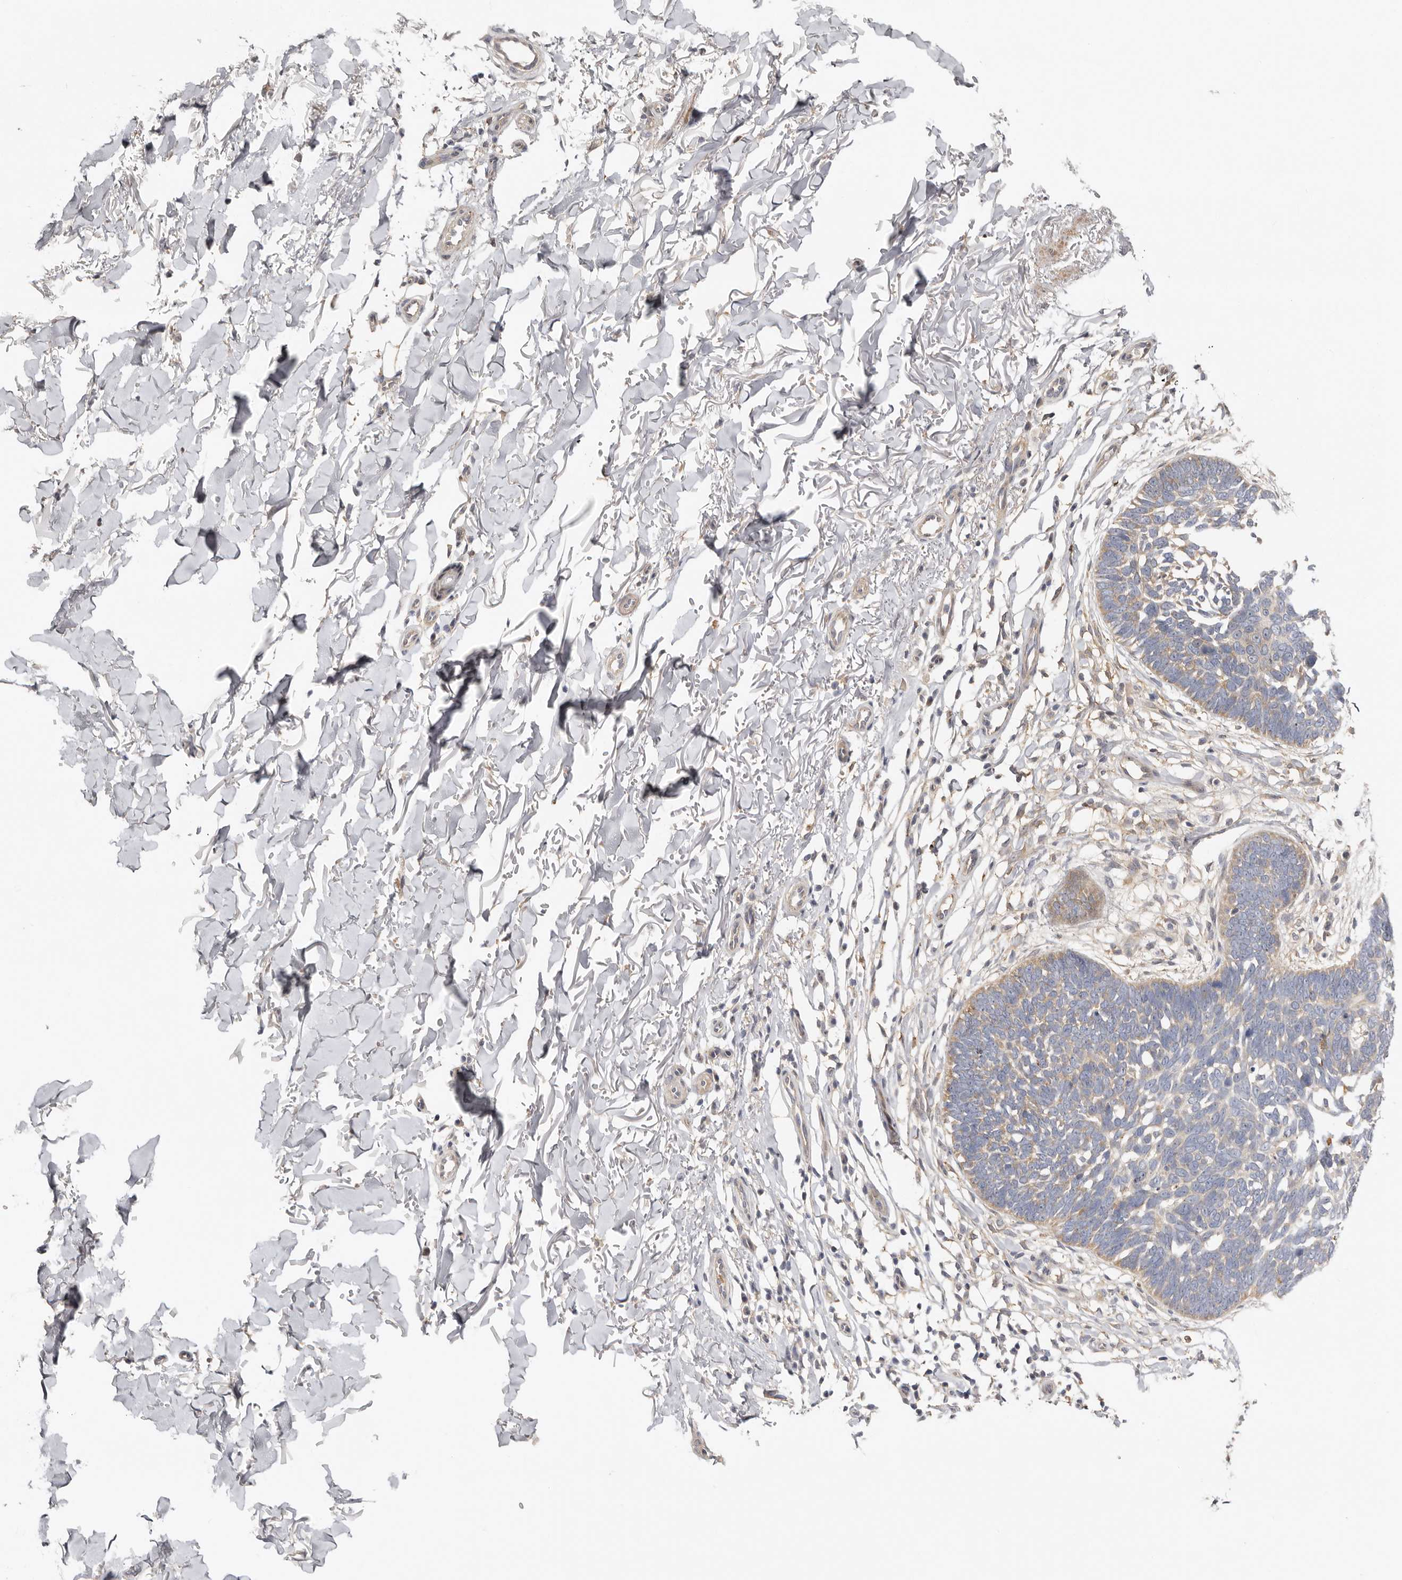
{"staining": {"intensity": "weak", "quantity": "25%-75%", "location": "cytoplasmic/membranous"}, "tissue": "skin cancer", "cell_type": "Tumor cells", "image_type": "cancer", "snomed": [{"axis": "morphology", "description": "Normal tissue, NOS"}, {"axis": "morphology", "description": "Basal cell carcinoma"}, {"axis": "topography", "description": "Skin"}], "caption": "IHC (DAB (3,3'-diaminobenzidine)) staining of human skin cancer reveals weak cytoplasmic/membranous protein expression in about 25%-75% of tumor cells.", "gene": "MSRB2", "patient": {"sex": "male", "age": 77}}